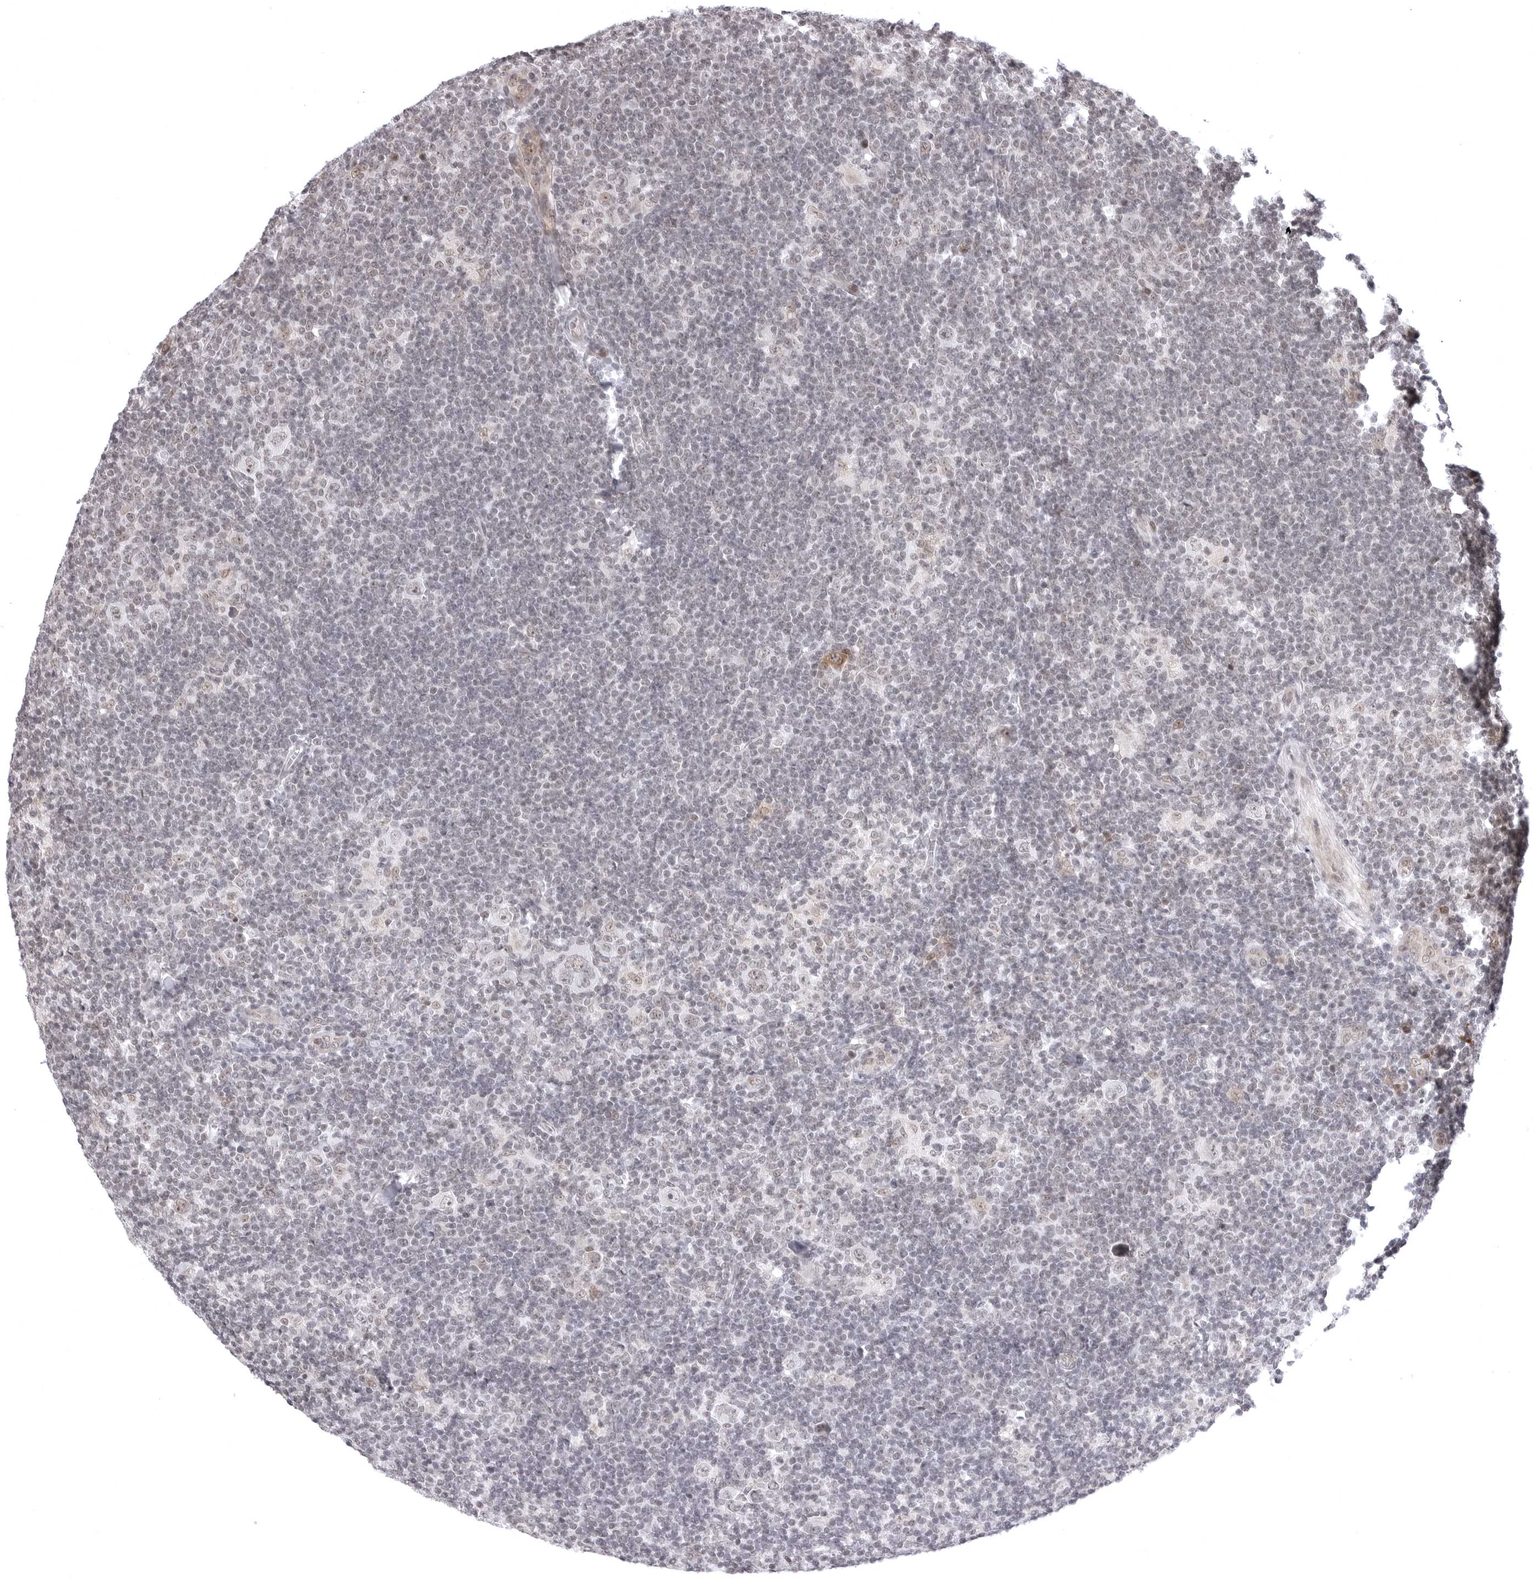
{"staining": {"intensity": "moderate", "quantity": "<25%", "location": "cytoplasmic/membranous,nuclear"}, "tissue": "lymphoma", "cell_type": "Tumor cells", "image_type": "cancer", "snomed": [{"axis": "morphology", "description": "Hodgkin's disease, NOS"}, {"axis": "topography", "description": "Lymph node"}], "caption": "Hodgkin's disease tissue exhibits moderate cytoplasmic/membranous and nuclear staining in approximately <25% of tumor cells", "gene": "PHF3", "patient": {"sex": "female", "age": 57}}